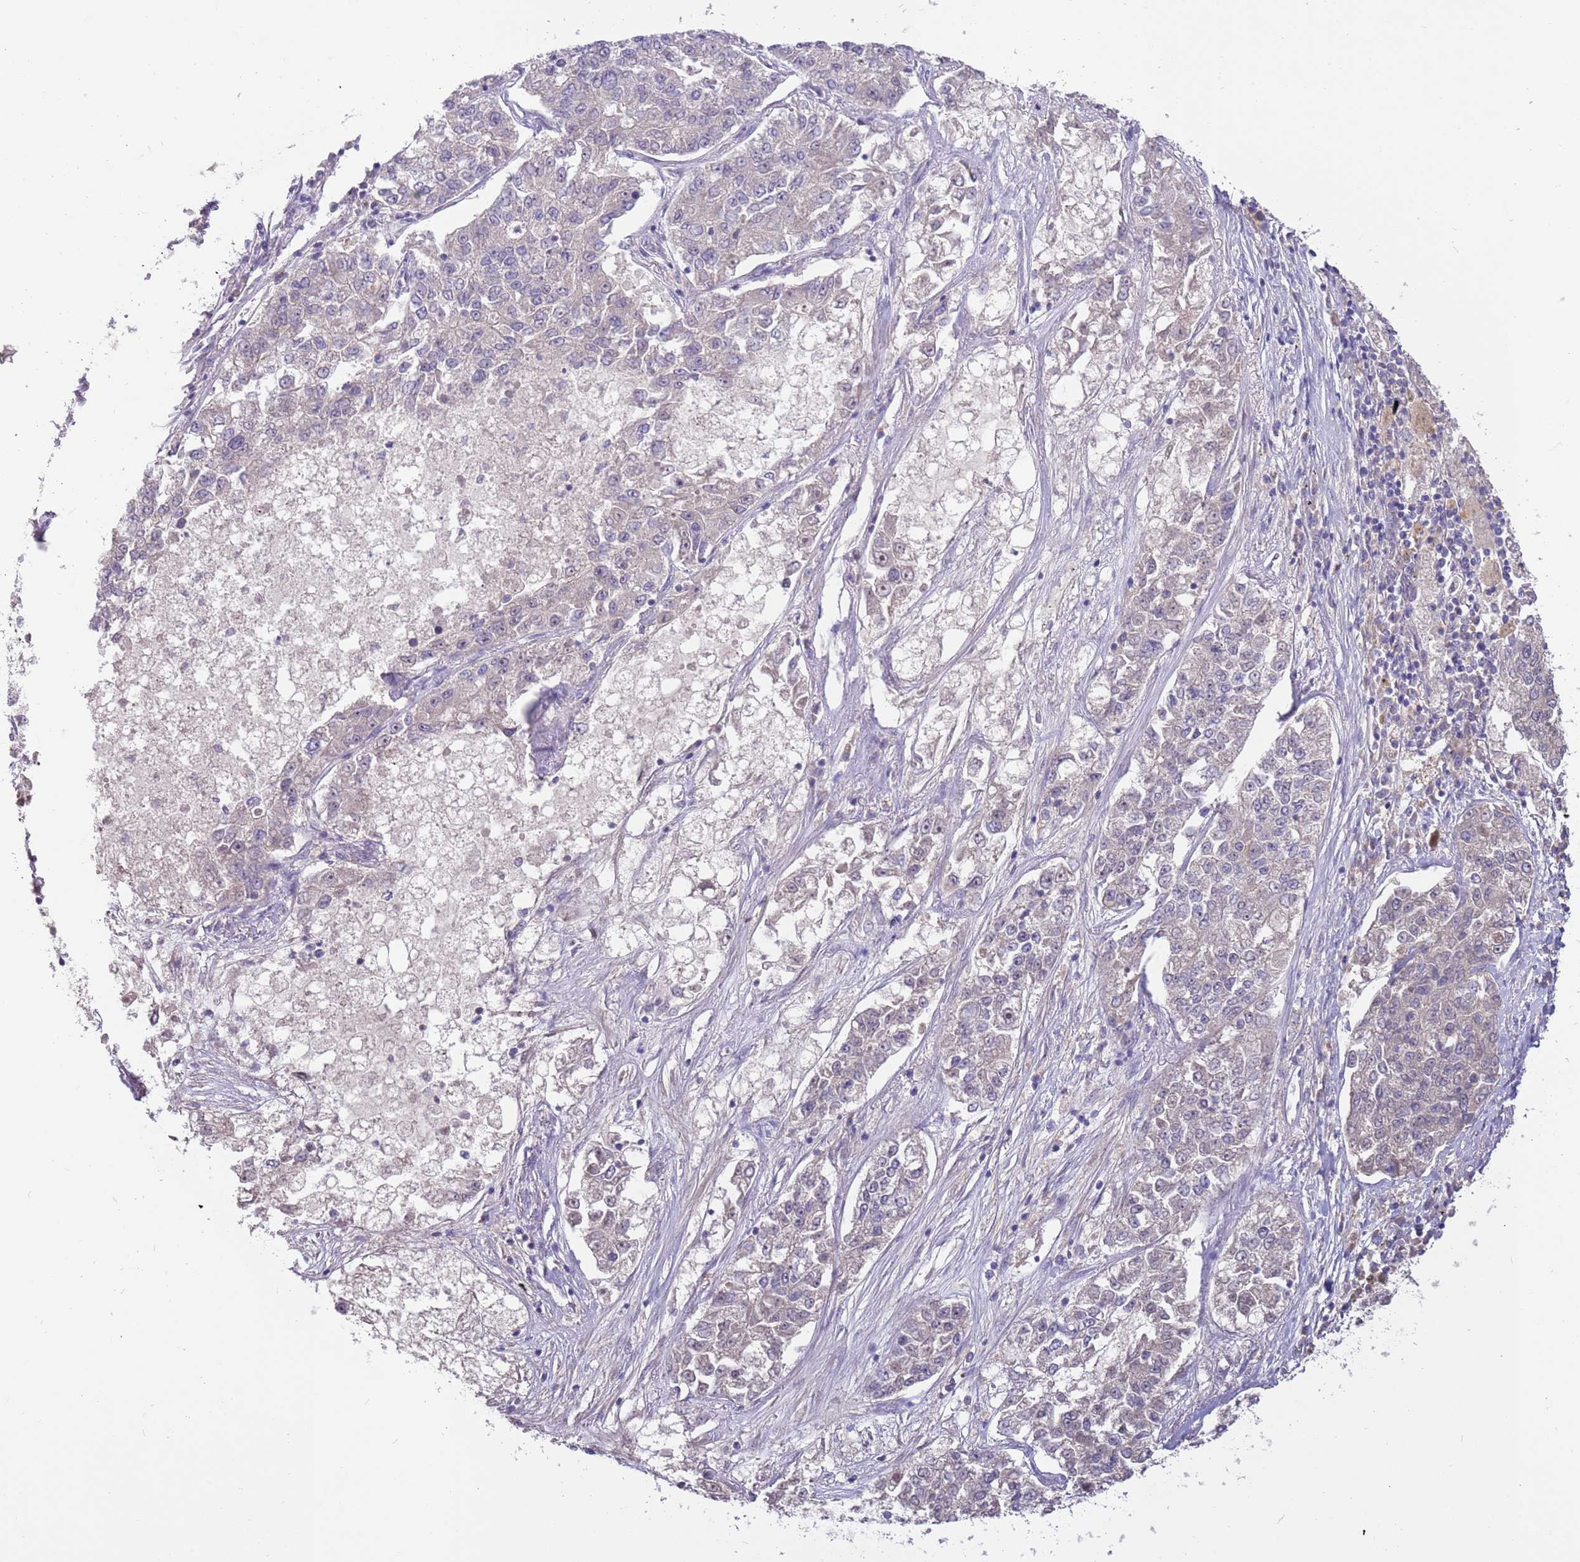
{"staining": {"intensity": "negative", "quantity": "none", "location": "none"}, "tissue": "lung cancer", "cell_type": "Tumor cells", "image_type": "cancer", "snomed": [{"axis": "morphology", "description": "Adenocarcinoma, NOS"}, {"axis": "topography", "description": "Lung"}], "caption": "Lung cancer was stained to show a protein in brown. There is no significant positivity in tumor cells. (Stains: DAB immunohistochemistry with hematoxylin counter stain, Microscopy: brightfield microscopy at high magnification).", "gene": "CABYR", "patient": {"sex": "male", "age": 49}}